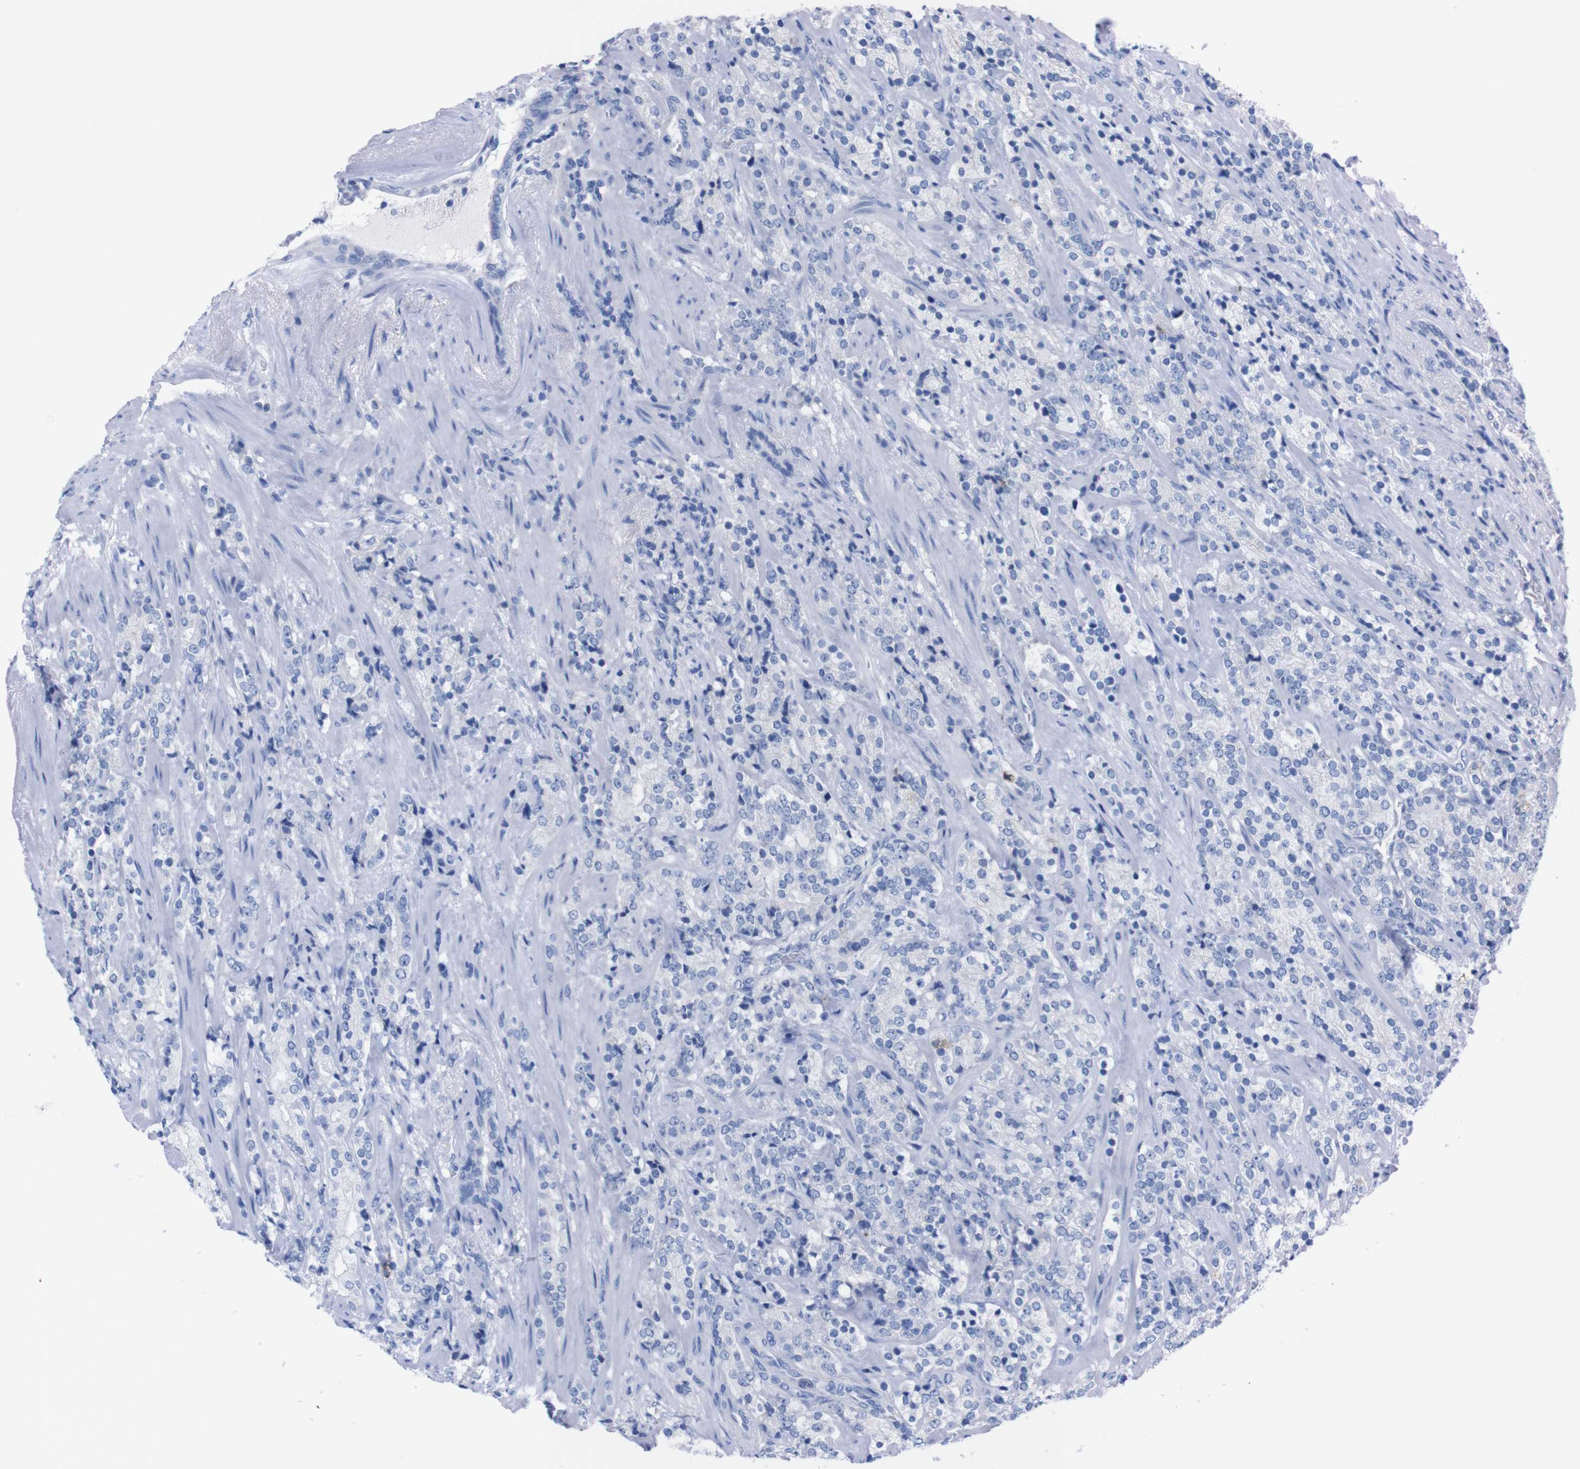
{"staining": {"intensity": "negative", "quantity": "none", "location": "none"}, "tissue": "prostate cancer", "cell_type": "Tumor cells", "image_type": "cancer", "snomed": [{"axis": "morphology", "description": "Adenocarcinoma, High grade"}, {"axis": "topography", "description": "Prostate"}], "caption": "High magnification brightfield microscopy of high-grade adenocarcinoma (prostate) stained with DAB (brown) and counterstained with hematoxylin (blue): tumor cells show no significant staining.", "gene": "TMEM243", "patient": {"sex": "male", "age": 71}}